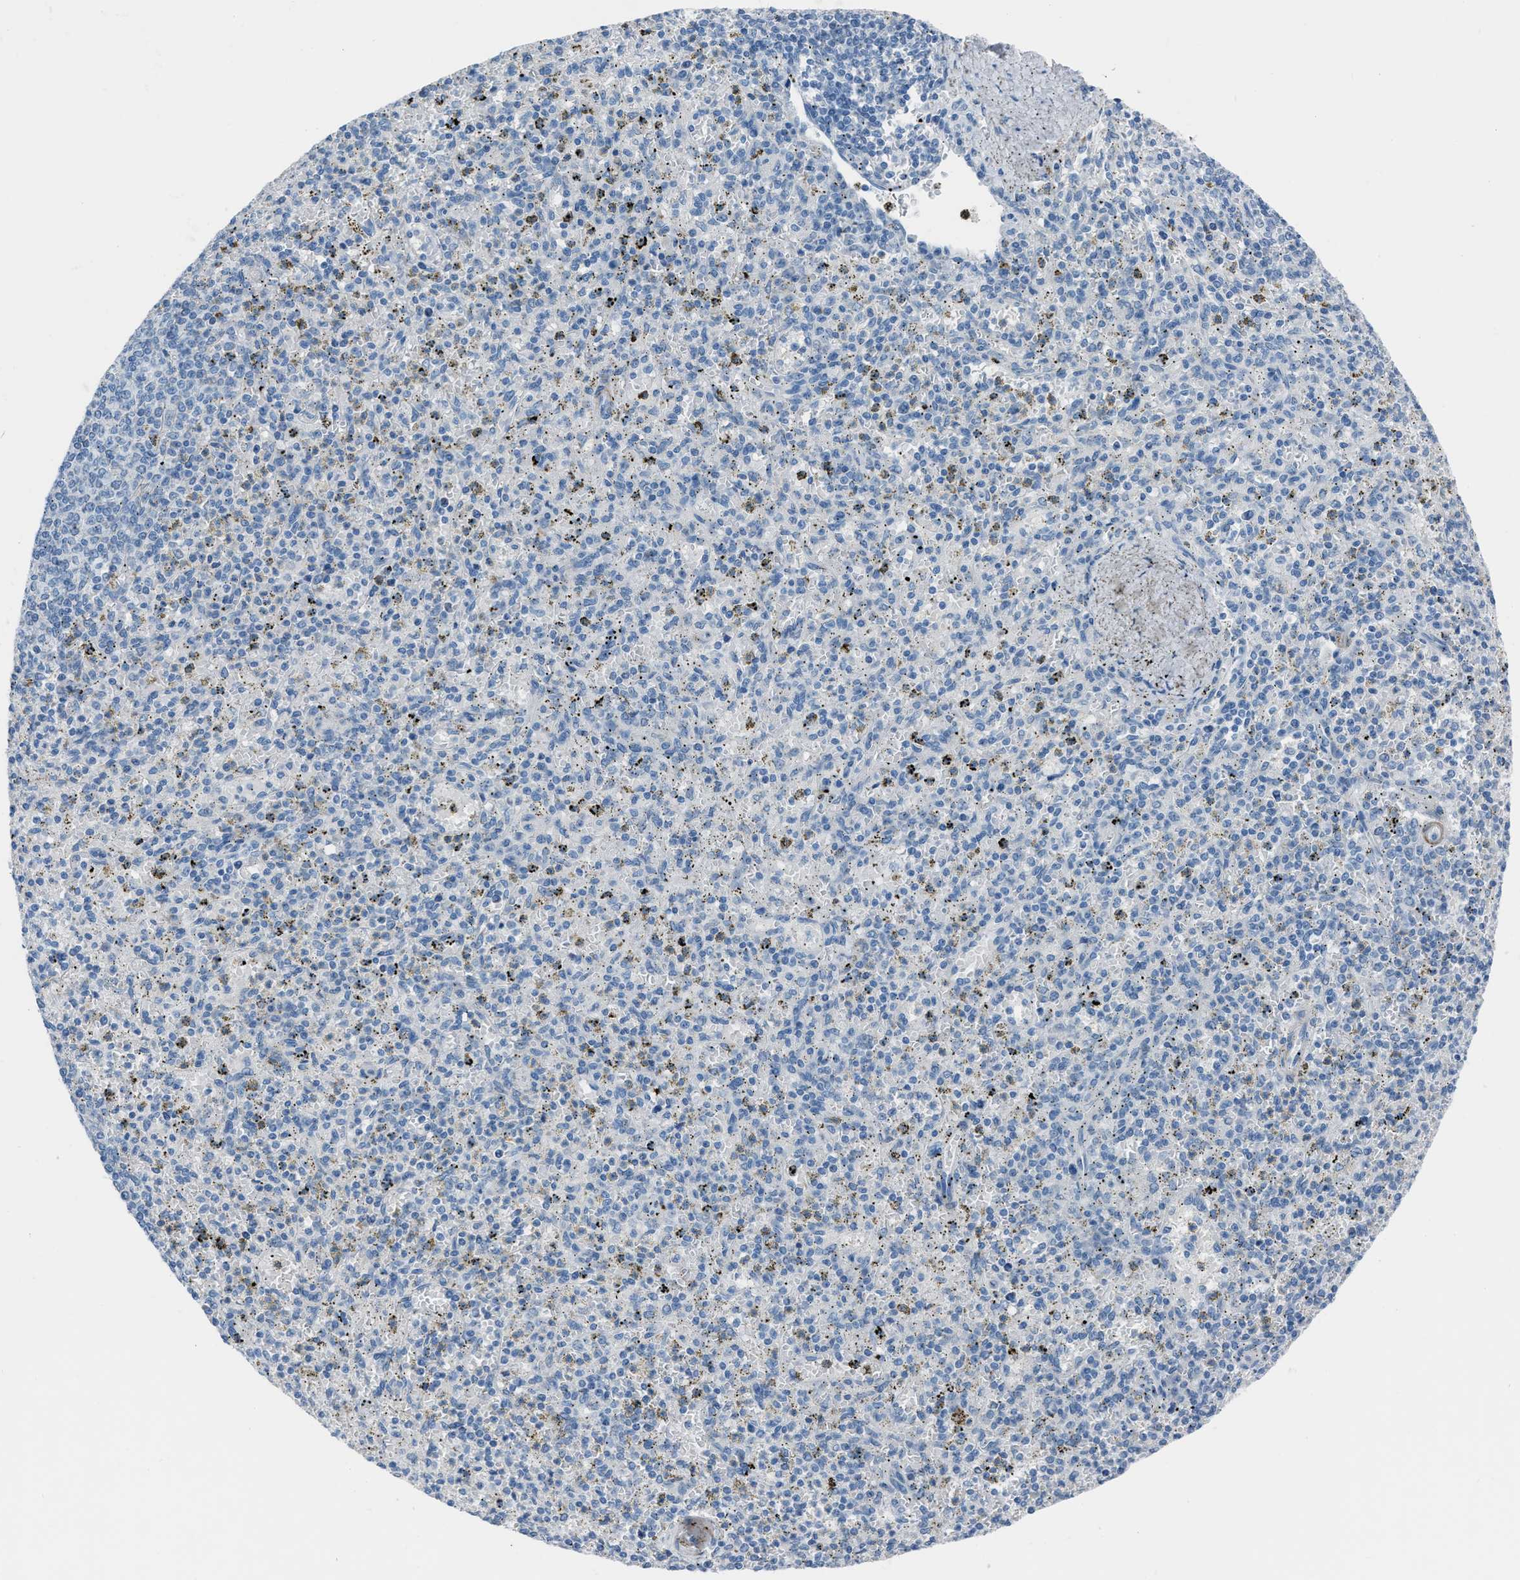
{"staining": {"intensity": "weak", "quantity": "<25%", "location": "cytoplasmic/membranous"}, "tissue": "spleen", "cell_type": "Cells in red pulp", "image_type": "normal", "snomed": [{"axis": "morphology", "description": "Normal tissue, NOS"}, {"axis": "topography", "description": "Spleen"}], "caption": "DAB immunohistochemical staining of benign spleen reveals no significant staining in cells in red pulp. Brightfield microscopy of immunohistochemistry (IHC) stained with DAB (brown) and hematoxylin (blue), captured at high magnification.", "gene": "SPATC1L", "patient": {"sex": "male", "age": 72}}